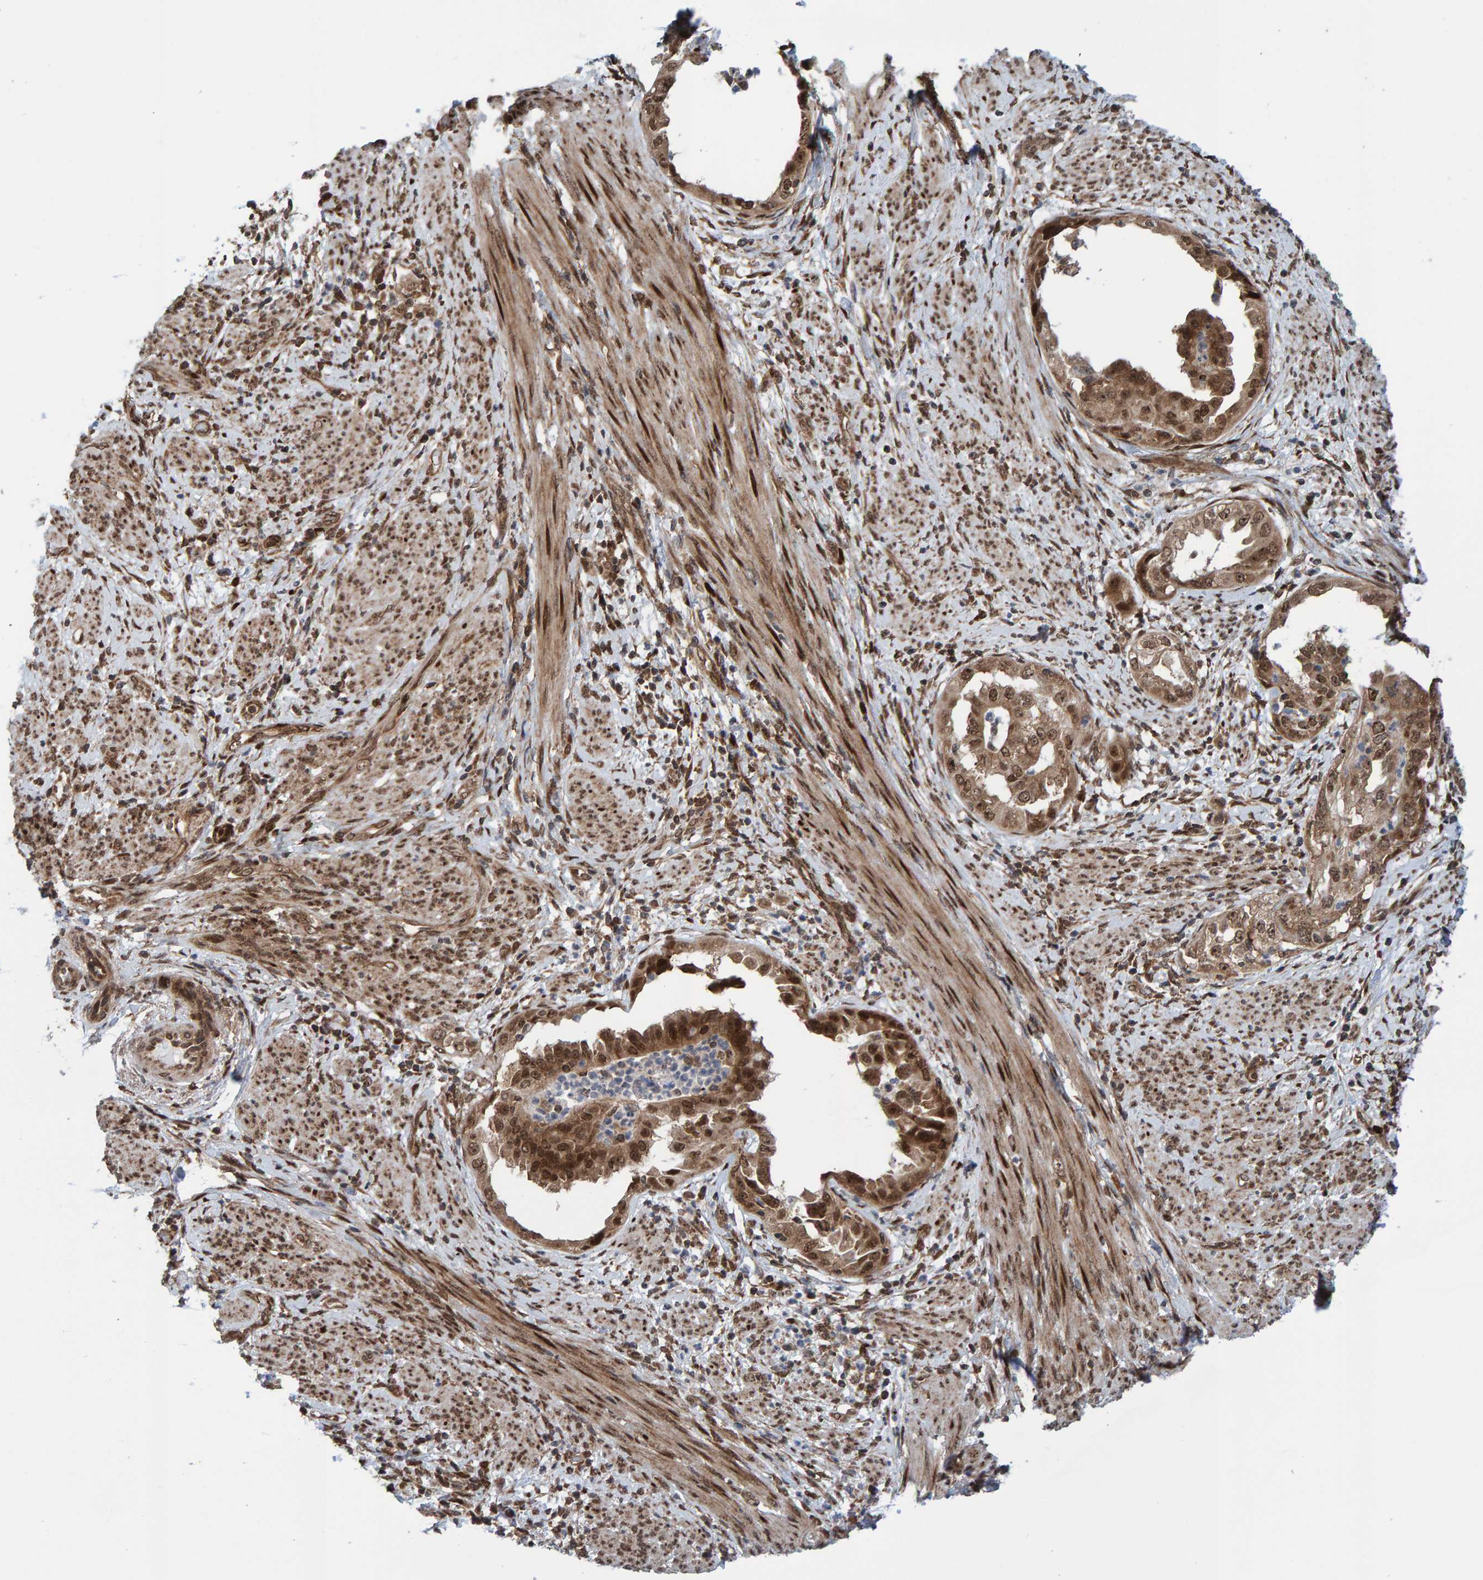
{"staining": {"intensity": "strong", "quantity": ">75%", "location": "cytoplasmic/membranous,nuclear"}, "tissue": "endometrial cancer", "cell_type": "Tumor cells", "image_type": "cancer", "snomed": [{"axis": "morphology", "description": "Adenocarcinoma, NOS"}, {"axis": "topography", "description": "Endometrium"}], "caption": "The micrograph reveals immunohistochemical staining of endometrial cancer. There is strong cytoplasmic/membranous and nuclear positivity is present in about >75% of tumor cells.", "gene": "ZNF366", "patient": {"sex": "female", "age": 85}}